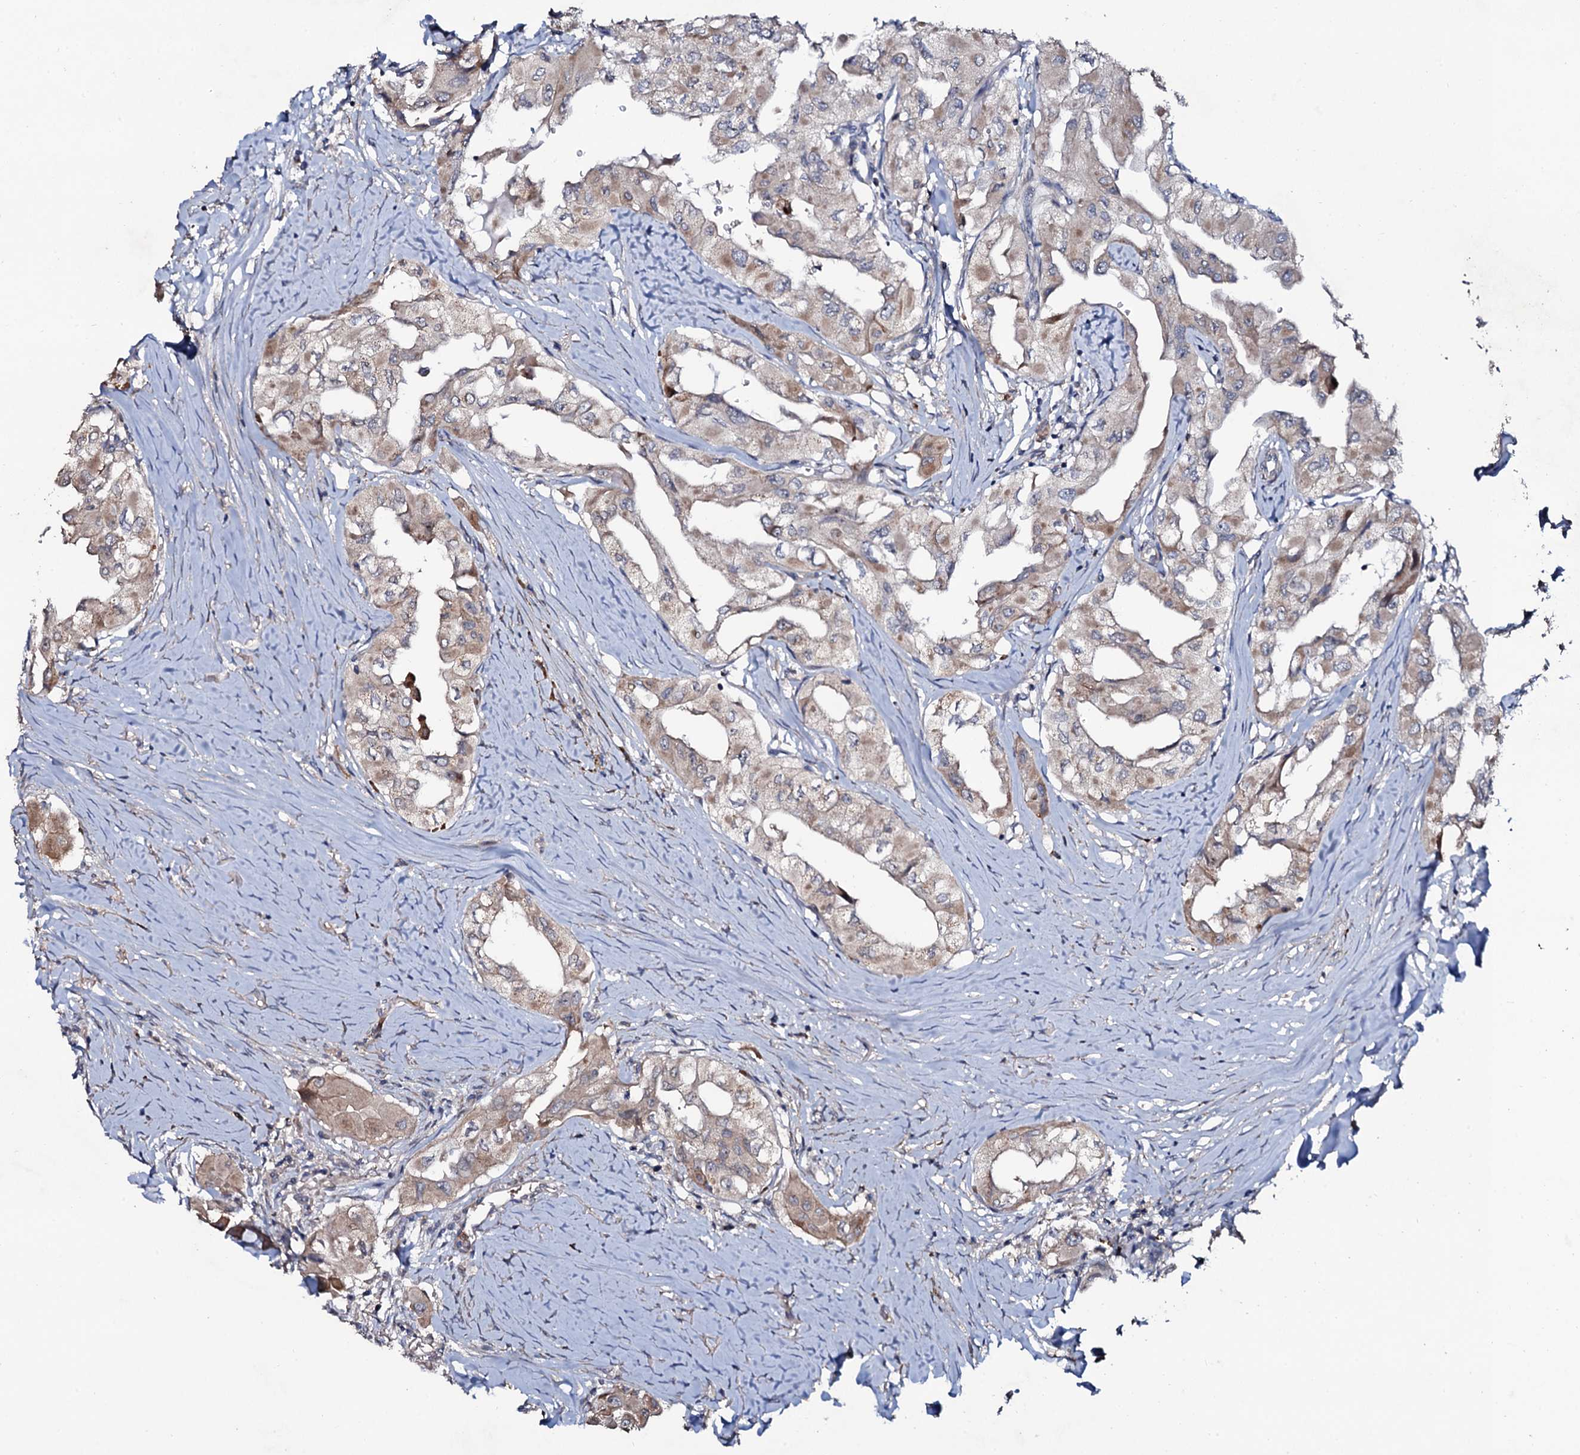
{"staining": {"intensity": "weak", "quantity": "25%-75%", "location": "cytoplasmic/membranous"}, "tissue": "thyroid cancer", "cell_type": "Tumor cells", "image_type": "cancer", "snomed": [{"axis": "morphology", "description": "Papillary adenocarcinoma, NOS"}, {"axis": "topography", "description": "Thyroid gland"}], "caption": "Tumor cells display low levels of weak cytoplasmic/membranous staining in approximately 25%-75% of cells in human thyroid cancer (papillary adenocarcinoma).", "gene": "COG6", "patient": {"sex": "female", "age": 59}}